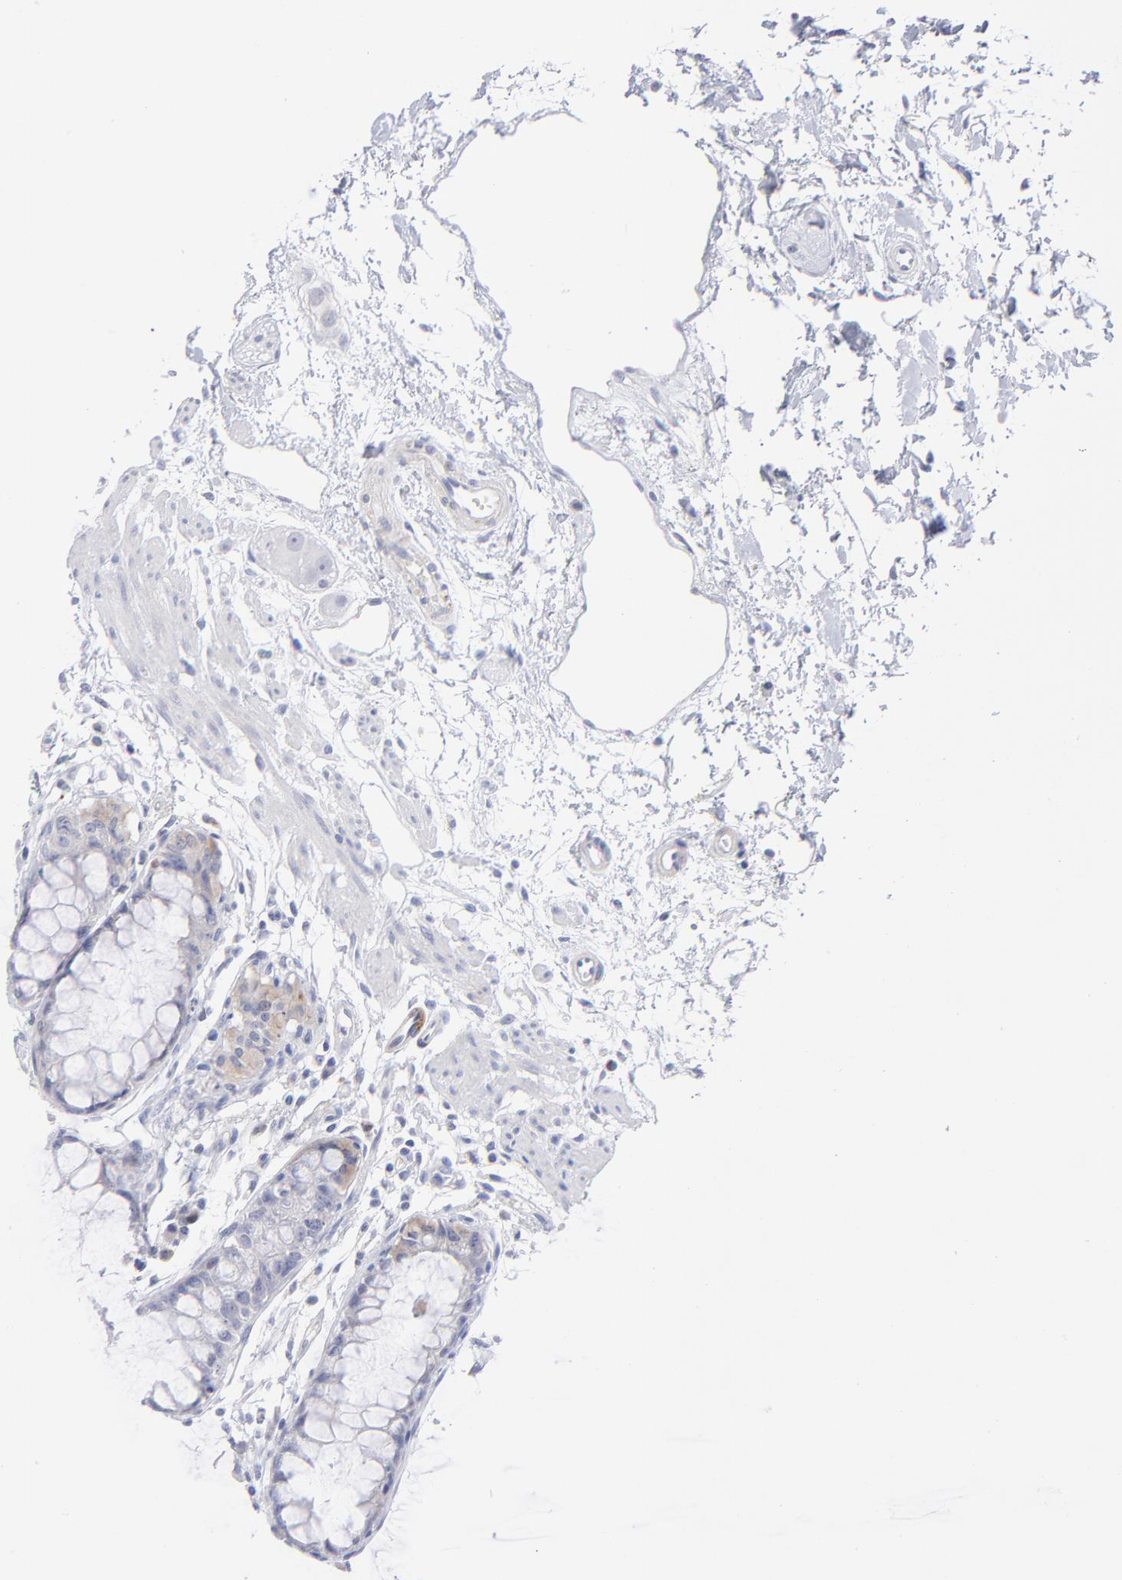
{"staining": {"intensity": "weak", "quantity": "25%-75%", "location": "cytoplasmic/membranous"}, "tissue": "rectum", "cell_type": "Glandular cells", "image_type": "normal", "snomed": [{"axis": "morphology", "description": "Normal tissue, NOS"}, {"axis": "morphology", "description": "Adenocarcinoma, NOS"}, {"axis": "topography", "description": "Rectum"}], "caption": "Rectum stained with a brown dye displays weak cytoplasmic/membranous positive staining in about 25%-75% of glandular cells.", "gene": "MTHFD2", "patient": {"sex": "female", "age": 65}}